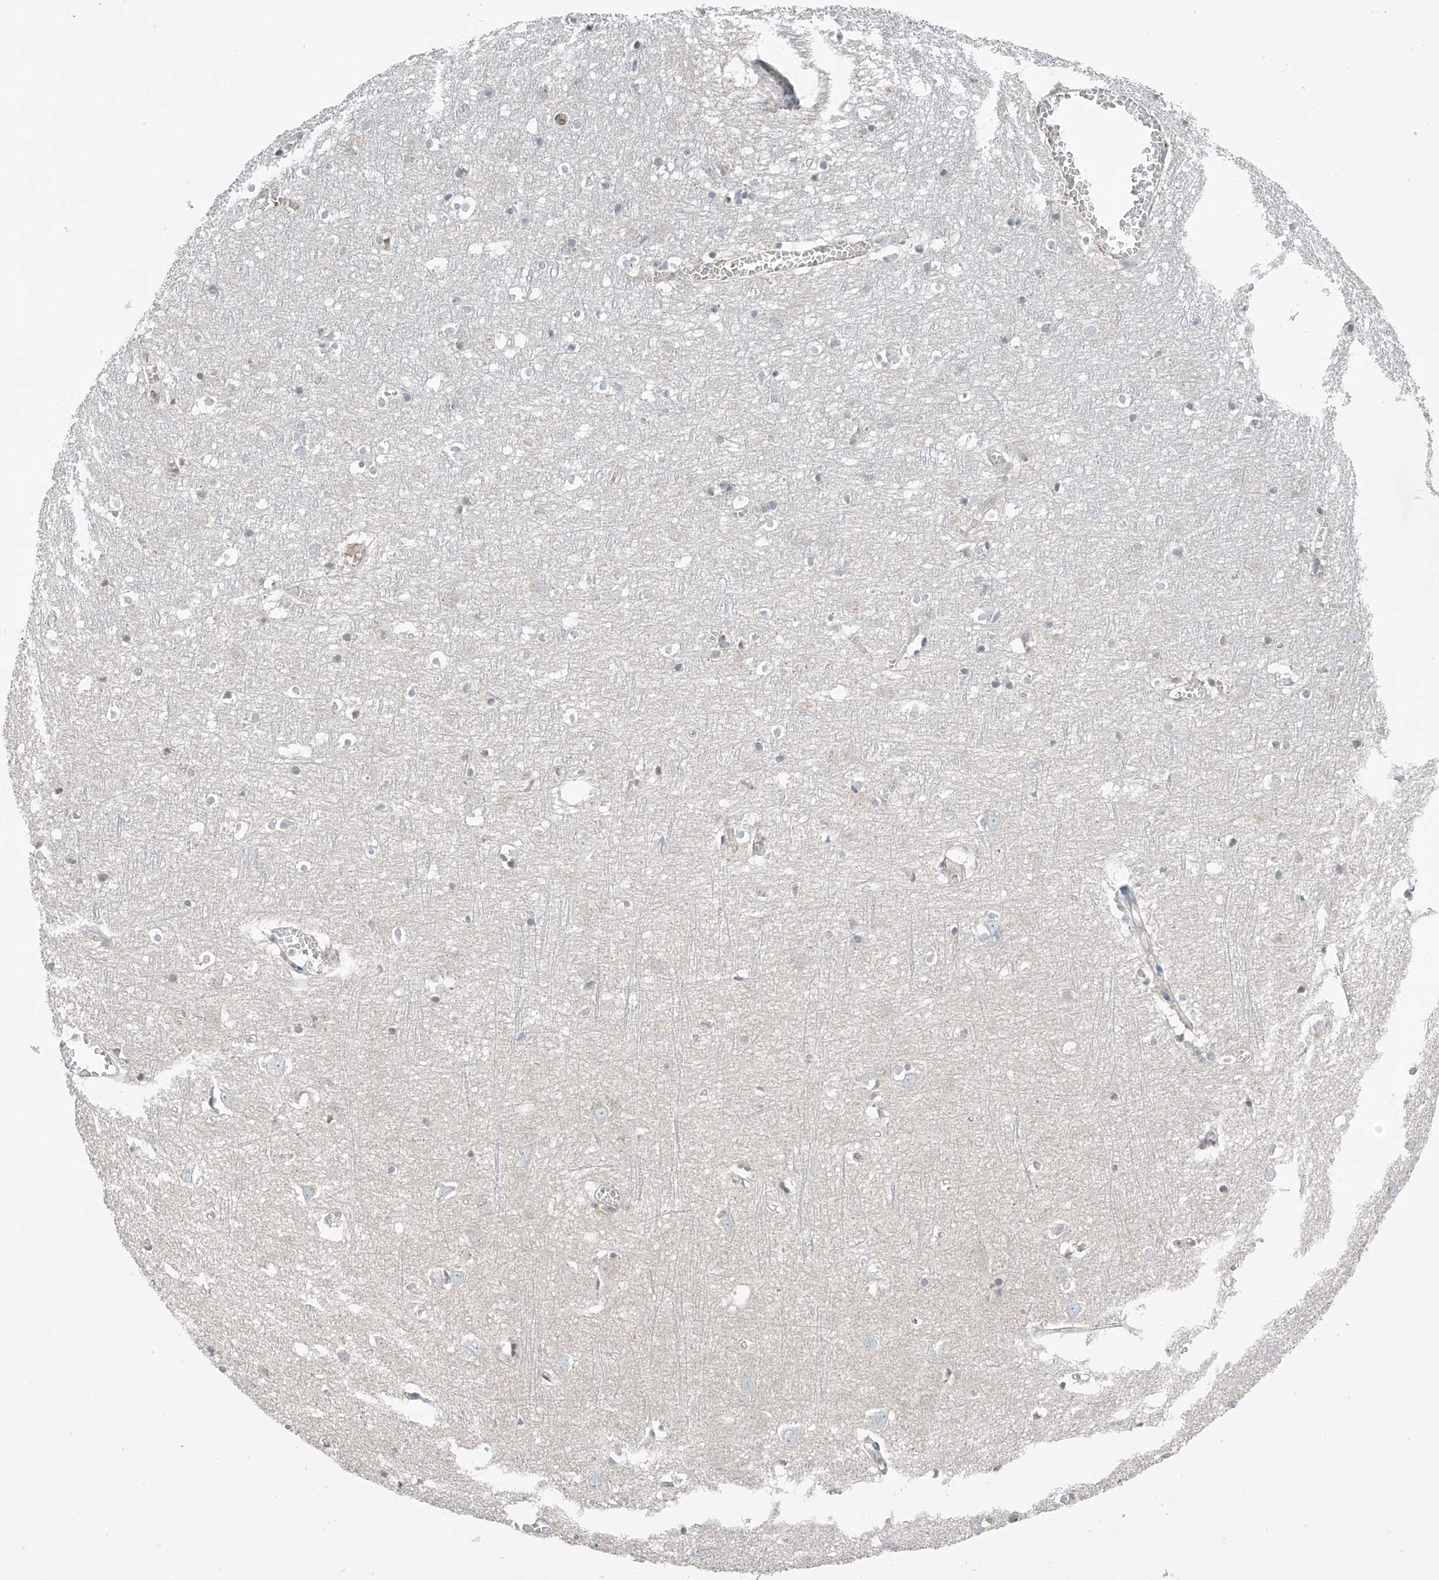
{"staining": {"intensity": "negative", "quantity": "none", "location": "none"}, "tissue": "cerebral cortex", "cell_type": "Endothelial cells", "image_type": "normal", "snomed": [{"axis": "morphology", "description": "Normal tissue, NOS"}, {"axis": "topography", "description": "Cerebral cortex"}], "caption": "The immunohistochemistry (IHC) micrograph has no significant expression in endothelial cells of cerebral cortex.", "gene": "HOXA11", "patient": {"sex": "female", "age": 64}}